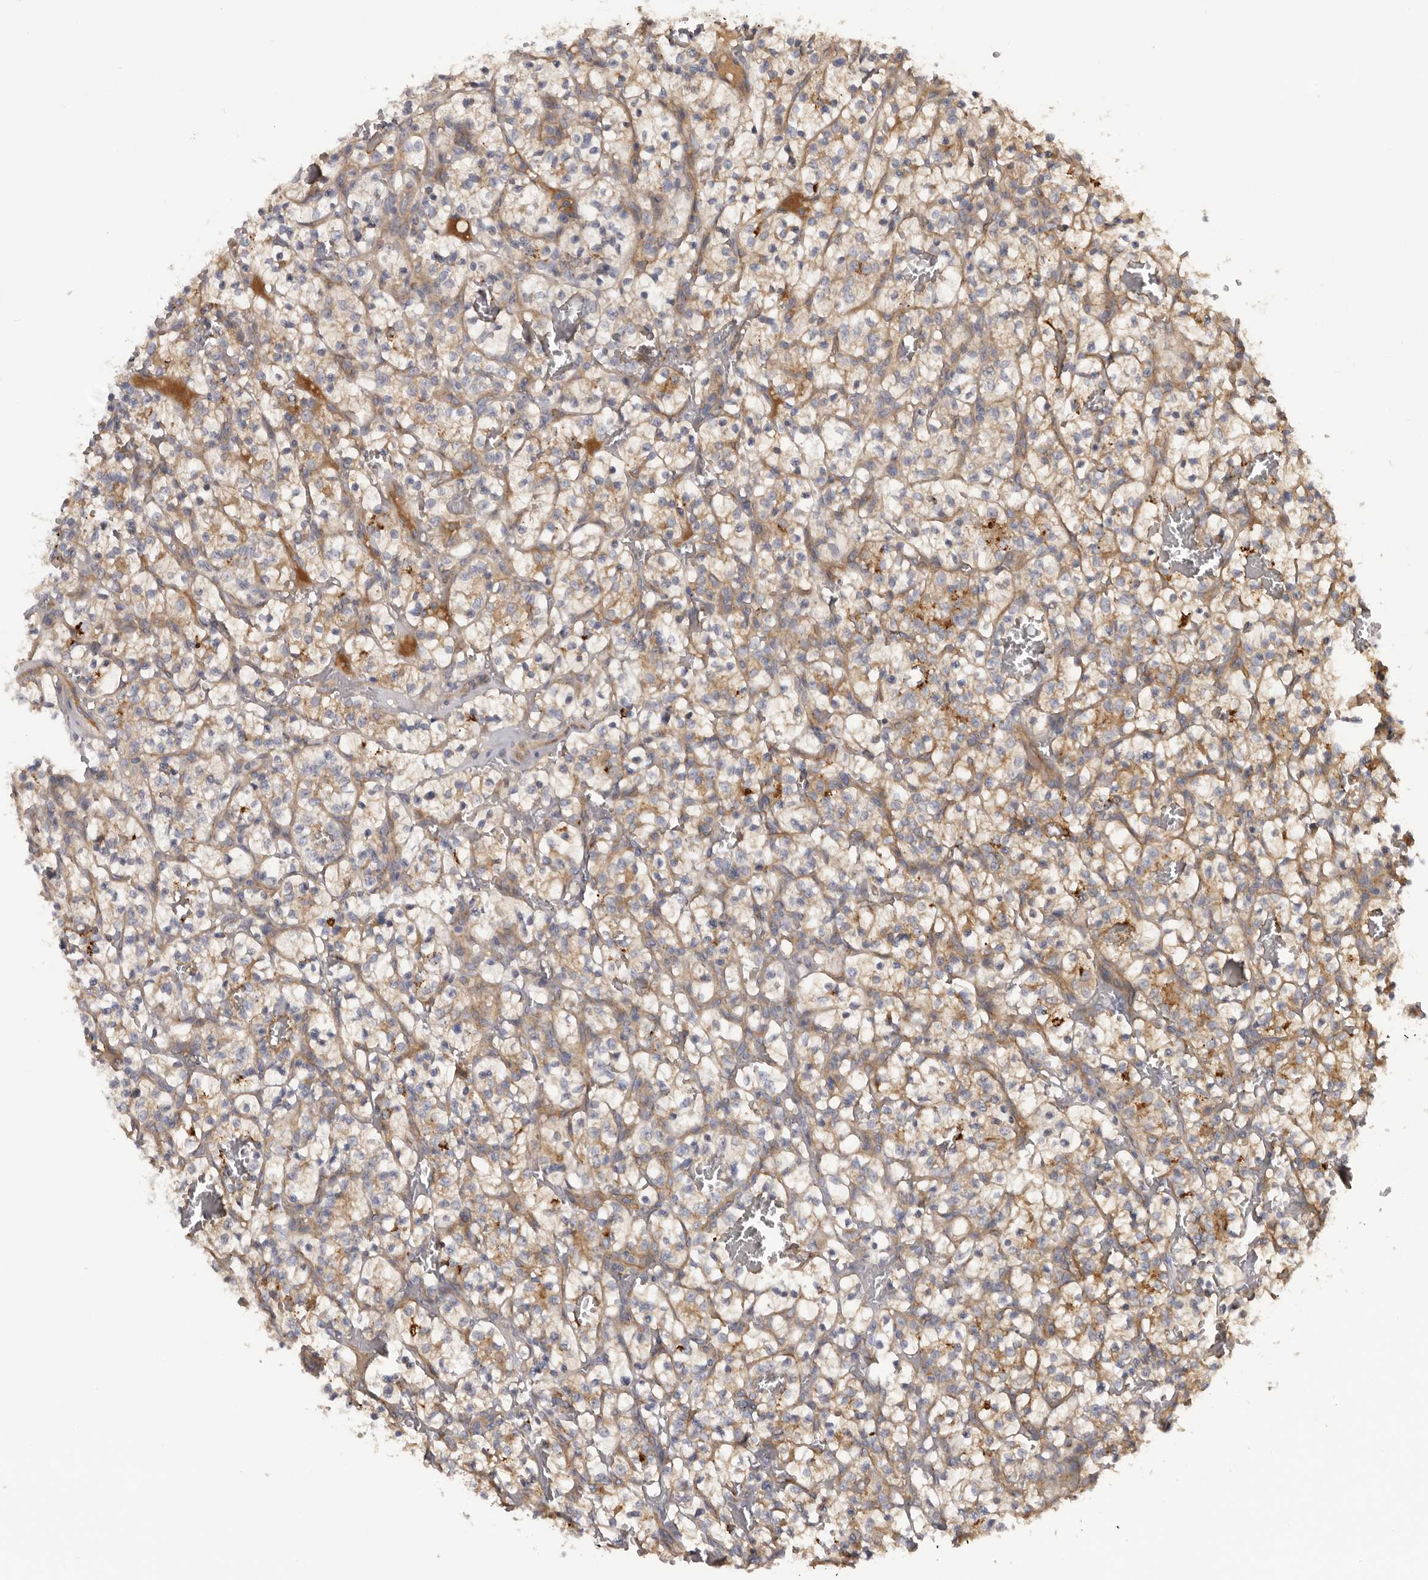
{"staining": {"intensity": "moderate", "quantity": "<25%", "location": "cytoplasmic/membranous"}, "tissue": "renal cancer", "cell_type": "Tumor cells", "image_type": "cancer", "snomed": [{"axis": "morphology", "description": "Adenocarcinoma, NOS"}, {"axis": "topography", "description": "Kidney"}], "caption": "Protein expression analysis of human renal cancer (adenocarcinoma) reveals moderate cytoplasmic/membranous expression in about <25% of tumor cells.", "gene": "INKA2", "patient": {"sex": "female", "age": 57}}